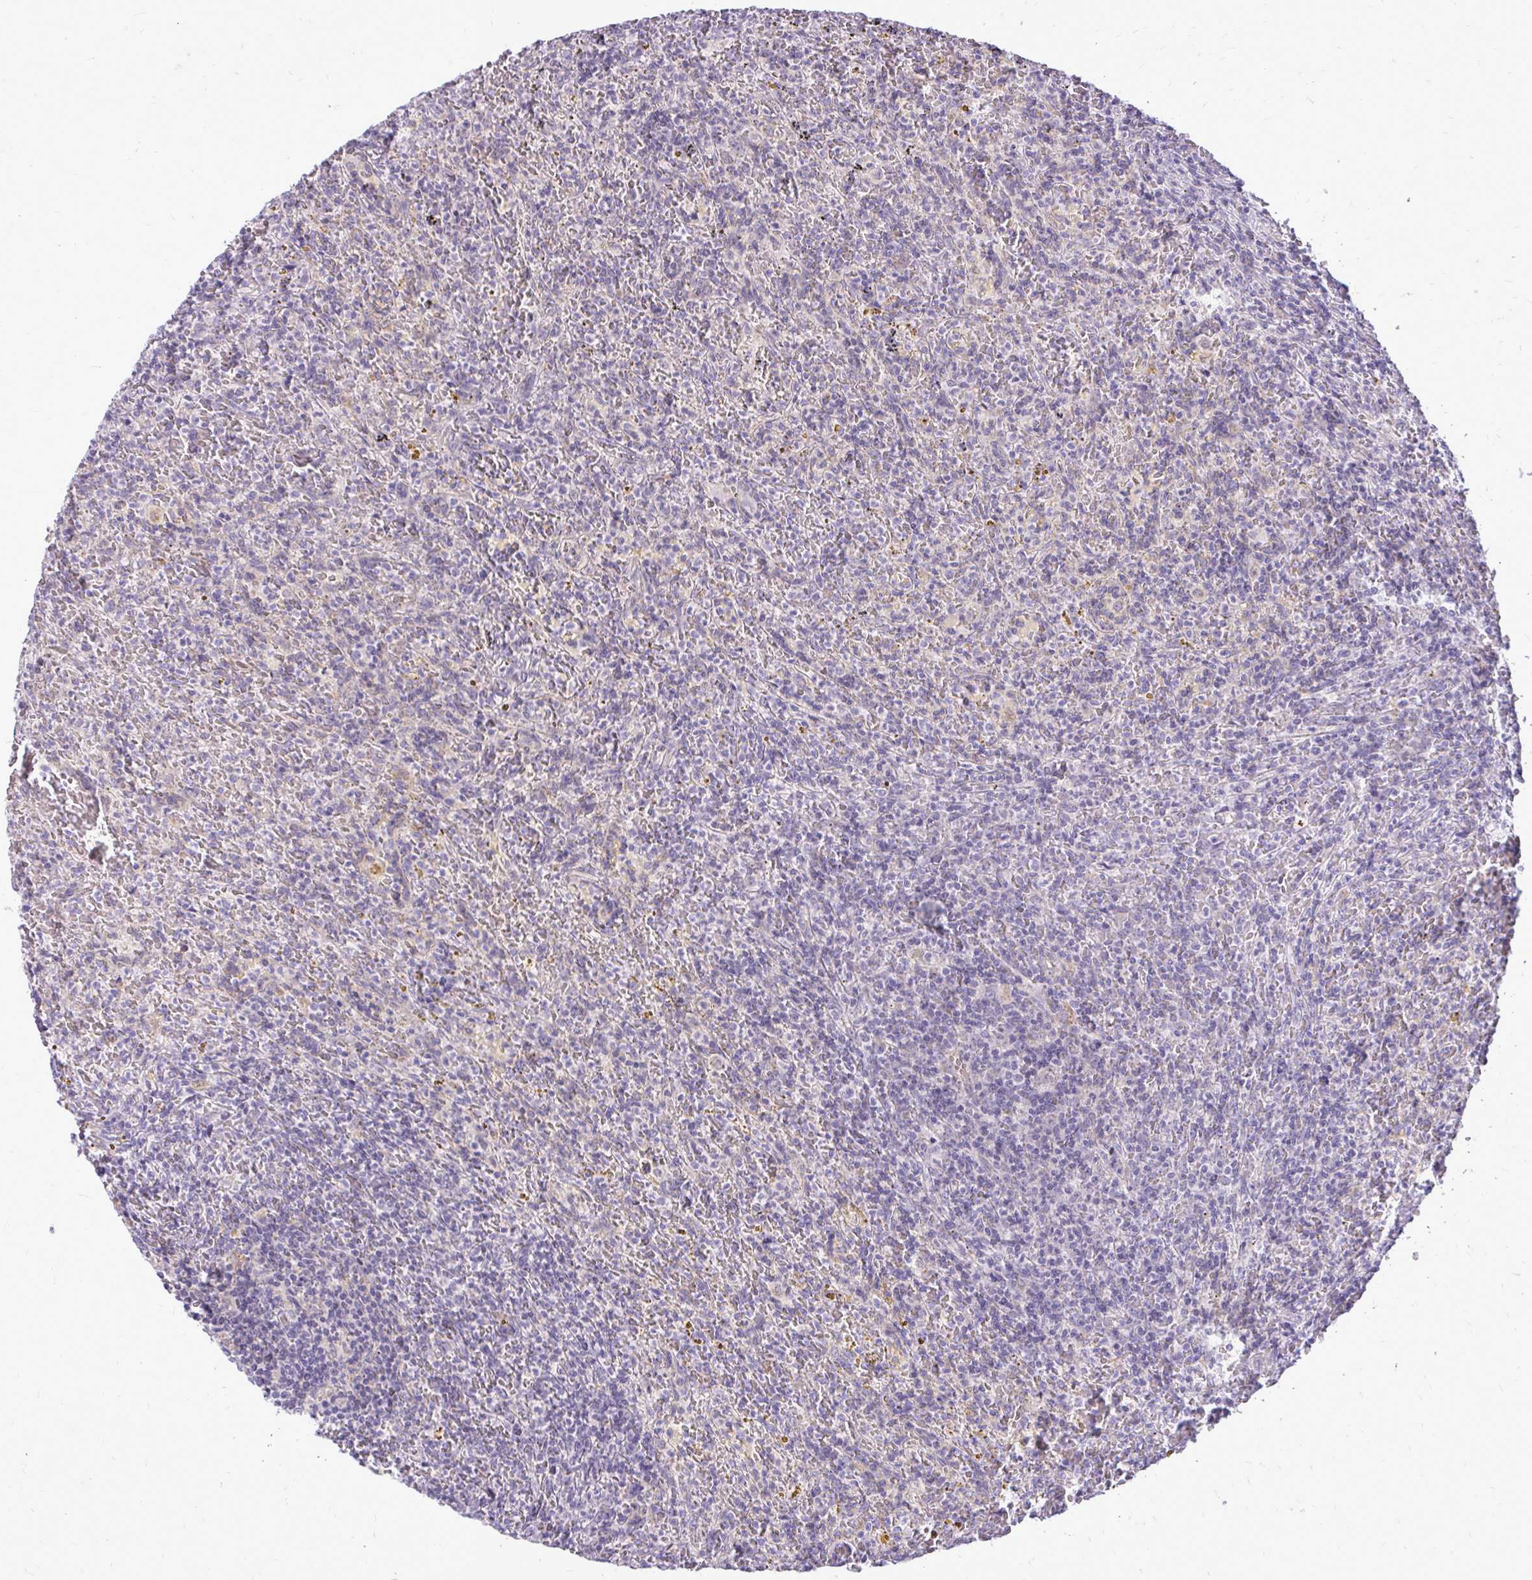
{"staining": {"intensity": "negative", "quantity": "none", "location": "none"}, "tissue": "lymphoma", "cell_type": "Tumor cells", "image_type": "cancer", "snomed": [{"axis": "morphology", "description": "Malignant lymphoma, non-Hodgkin's type, Low grade"}, {"axis": "topography", "description": "Spleen"}], "caption": "Immunohistochemistry (IHC) of human lymphoma shows no positivity in tumor cells.", "gene": "SPTBN2", "patient": {"sex": "female", "age": 70}}